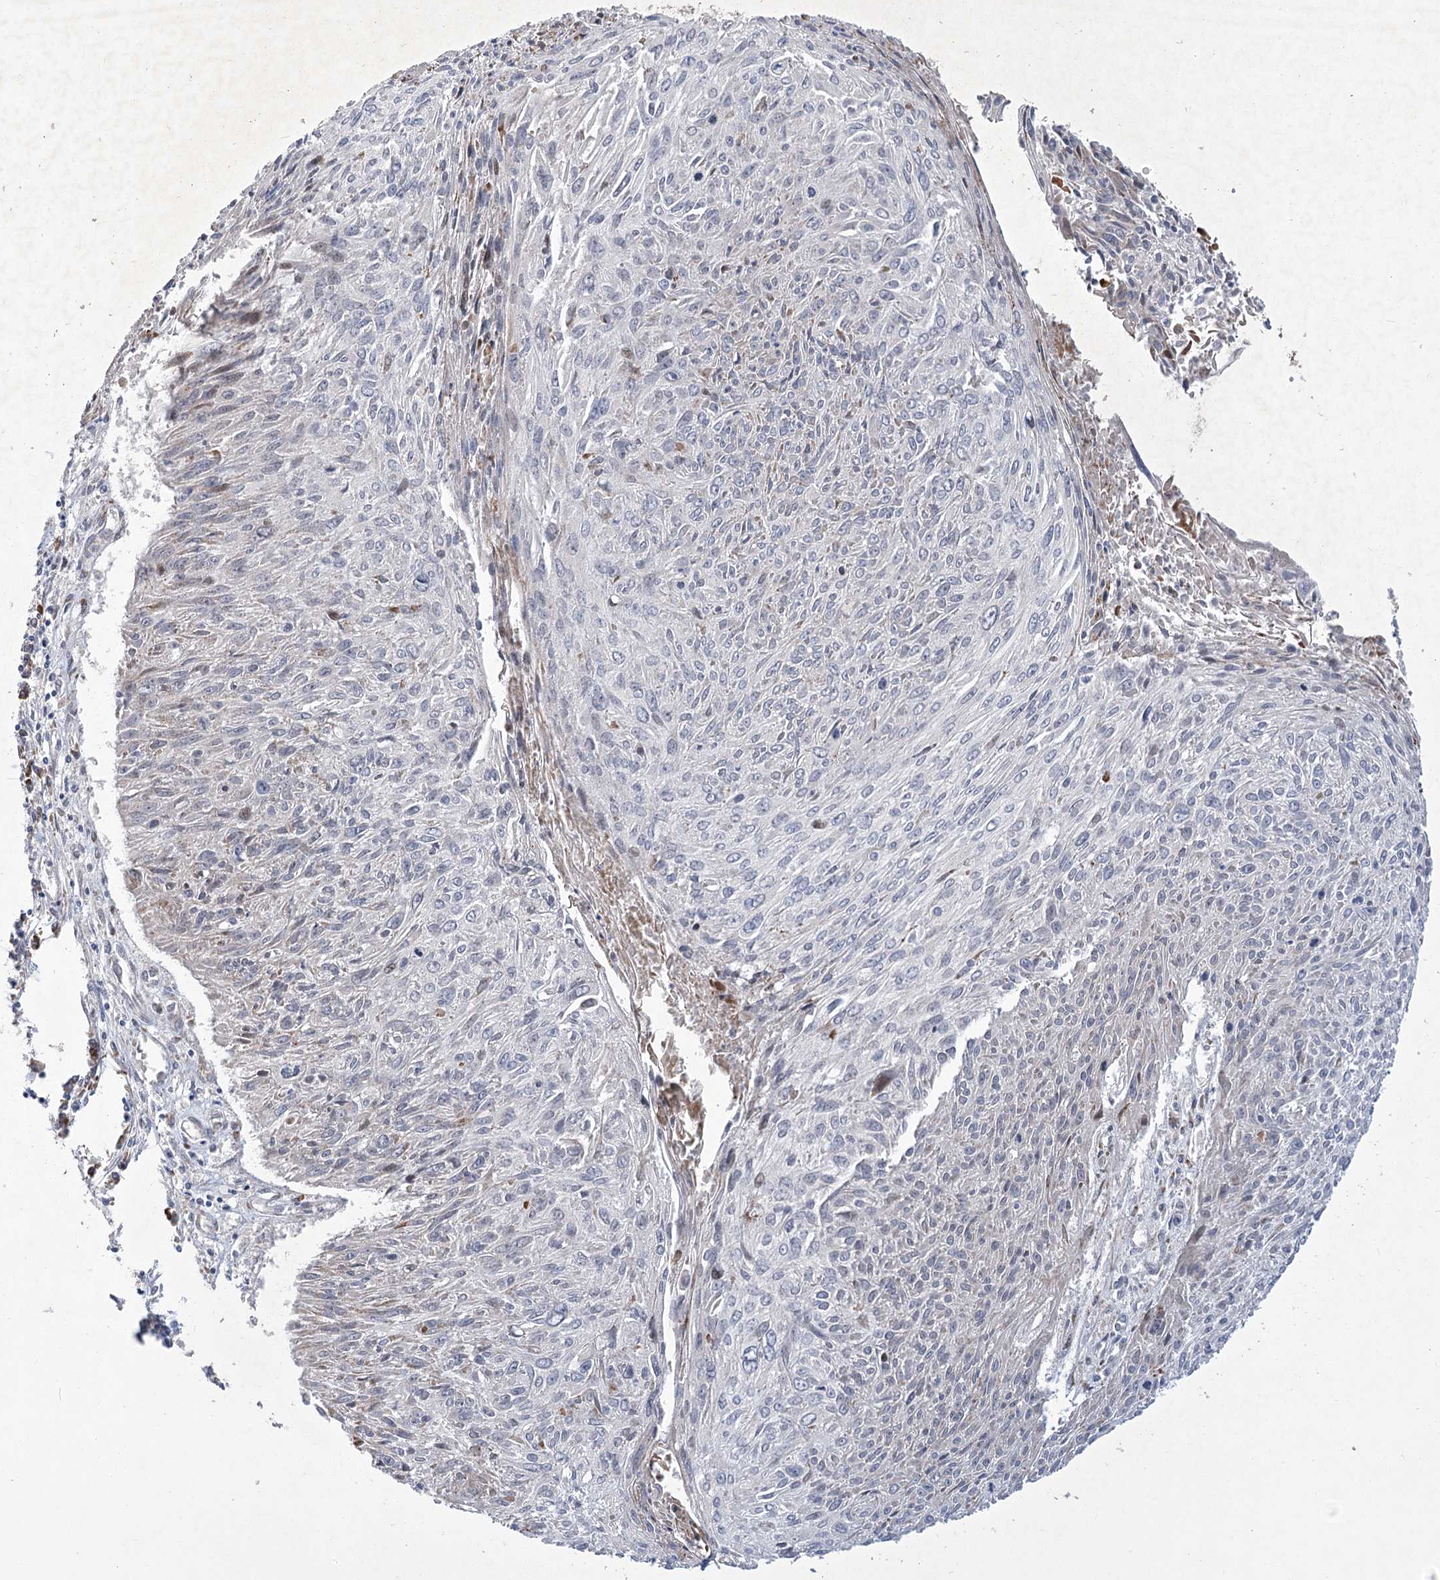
{"staining": {"intensity": "negative", "quantity": "none", "location": "none"}, "tissue": "cervical cancer", "cell_type": "Tumor cells", "image_type": "cancer", "snomed": [{"axis": "morphology", "description": "Squamous cell carcinoma, NOS"}, {"axis": "topography", "description": "Cervix"}], "caption": "Immunohistochemical staining of human cervical cancer (squamous cell carcinoma) demonstrates no significant expression in tumor cells.", "gene": "GCNT4", "patient": {"sex": "female", "age": 51}}